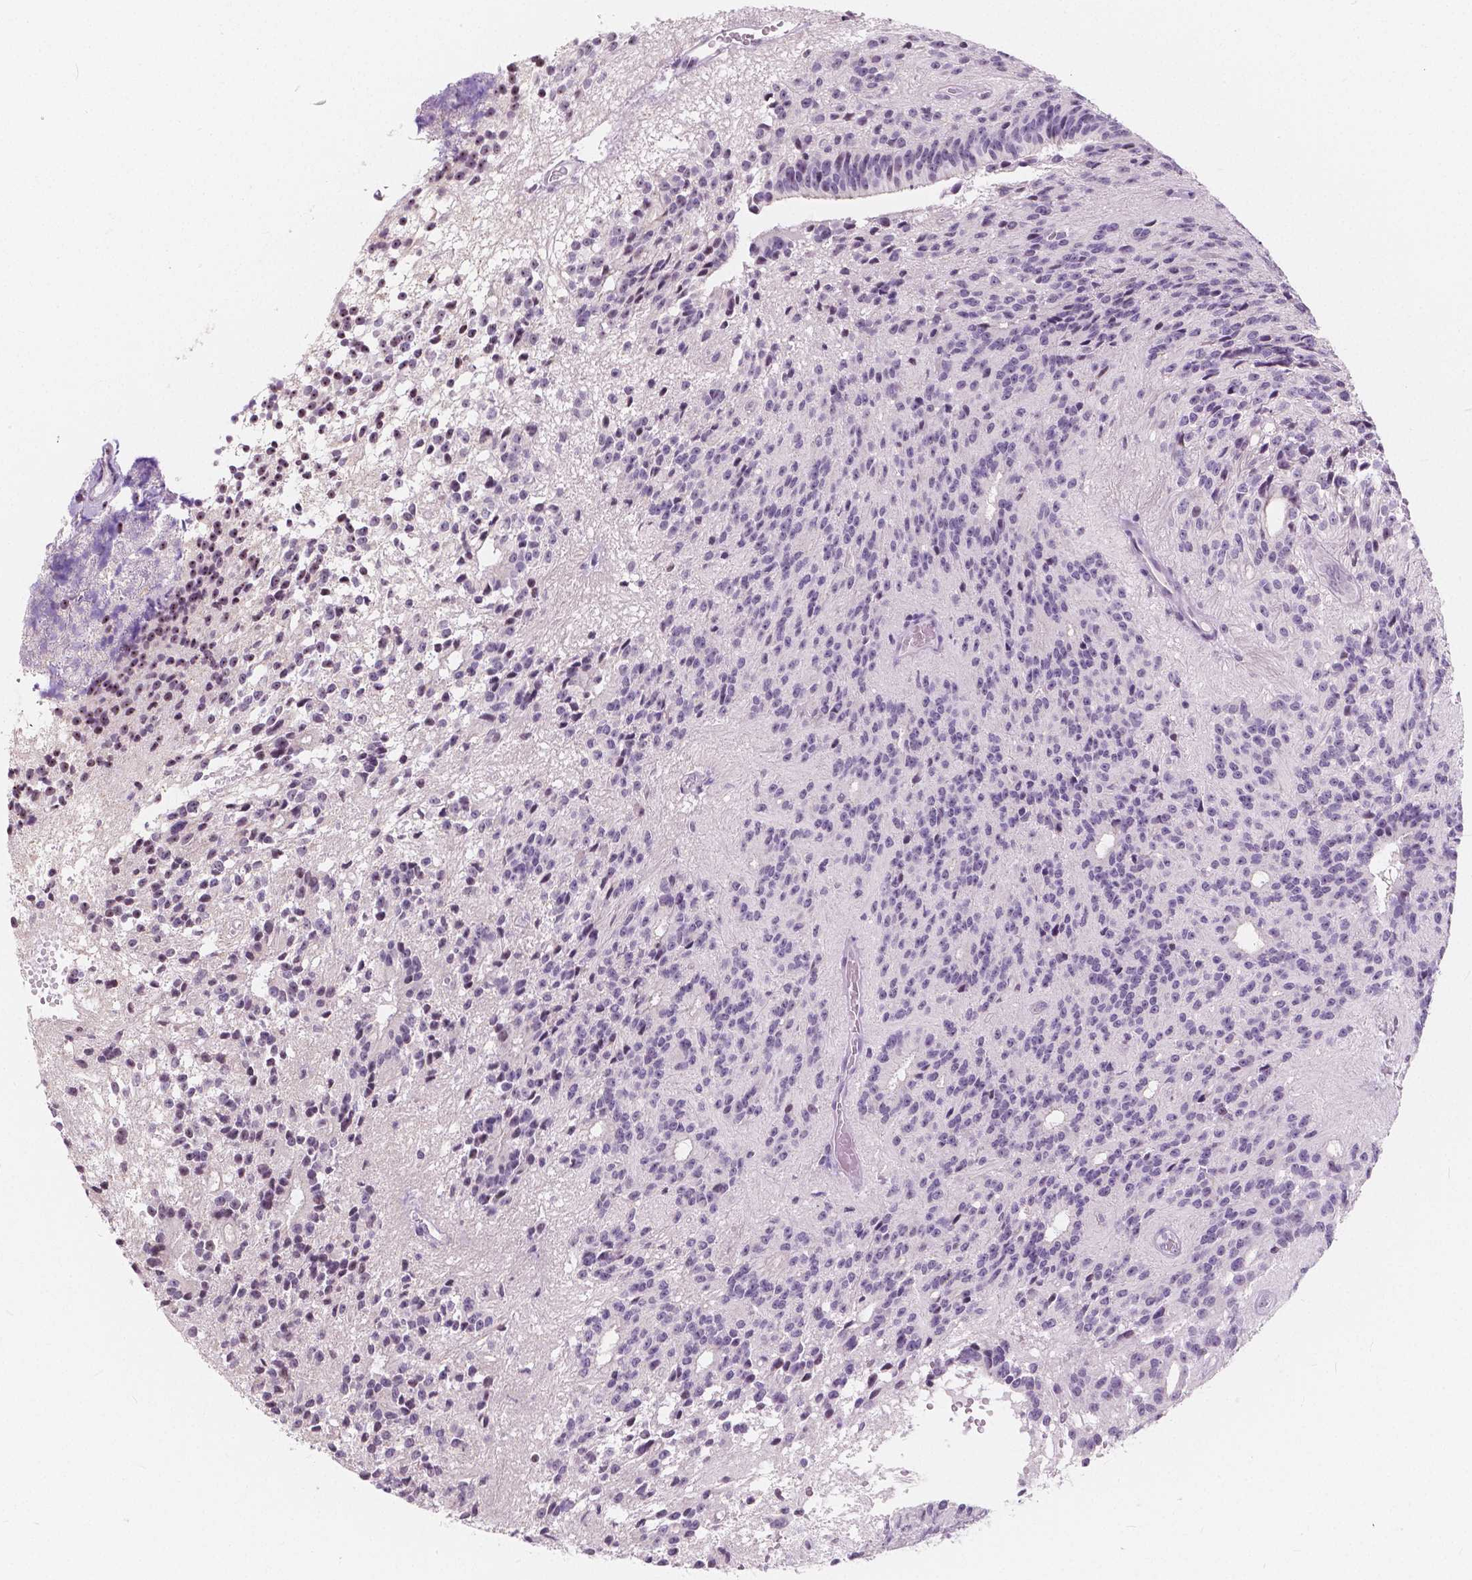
{"staining": {"intensity": "negative", "quantity": "none", "location": "none"}, "tissue": "glioma", "cell_type": "Tumor cells", "image_type": "cancer", "snomed": [{"axis": "morphology", "description": "Glioma, malignant, Low grade"}, {"axis": "topography", "description": "Brain"}], "caption": "The IHC image has no significant positivity in tumor cells of glioma tissue. (Stains: DAB immunohistochemistry (IHC) with hematoxylin counter stain, Microscopy: brightfield microscopy at high magnification).", "gene": "NOLC1", "patient": {"sex": "male", "age": 31}}